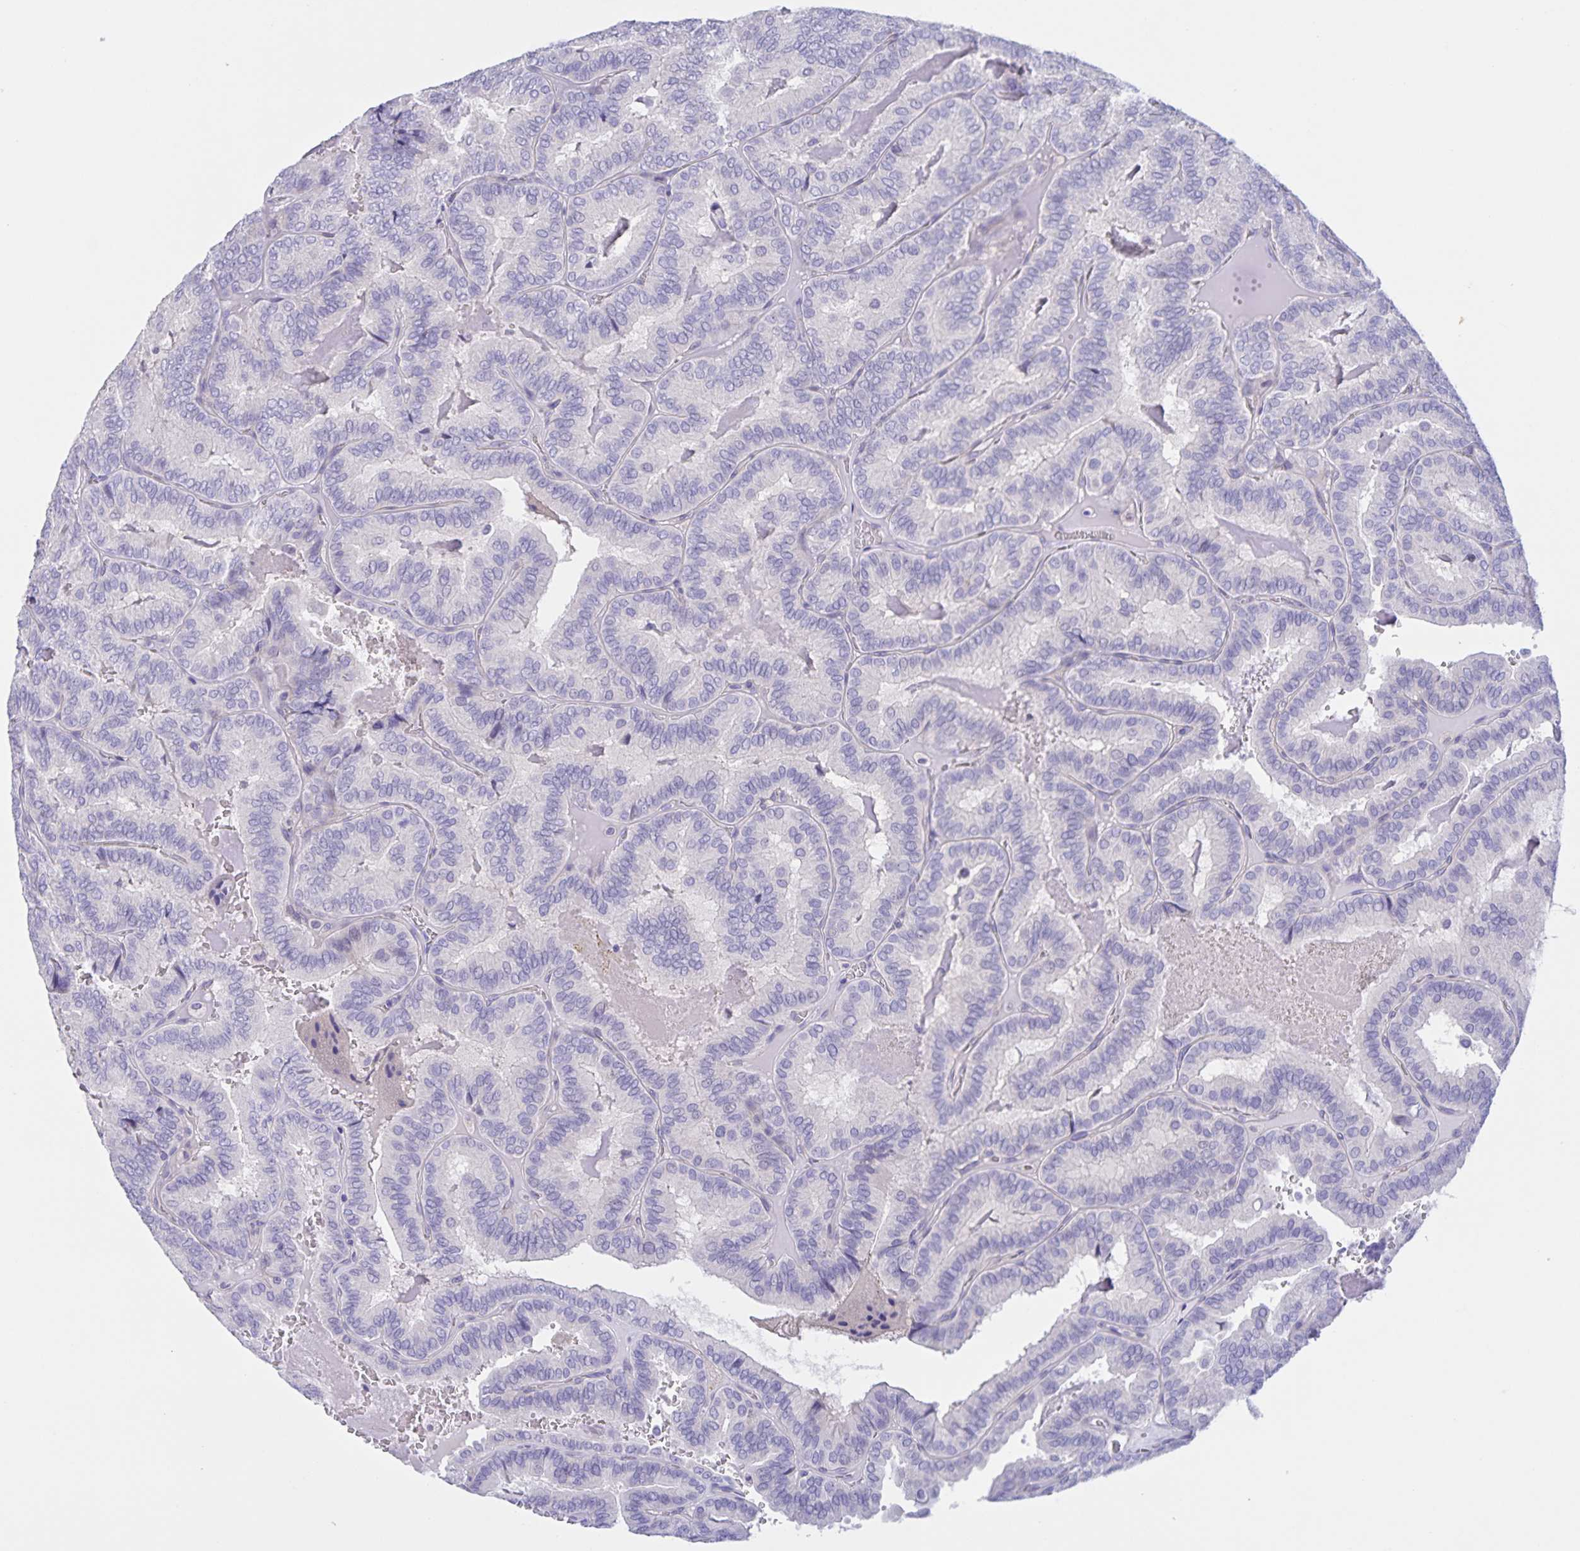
{"staining": {"intensity": "negative", "quantity": "none", "location": "none"}, "tissue": "thyroid cancer", "cell_type": "Tumor cells", "image_type": "cancer", "snomed": [{"axis": "morphology", "description": "Papillary adenocarcinoma, NOS"}, {"axis": "topography", "description": "Thyroid gland"}], "caption": "DAB (3,3'-diaminobenzidine) immunohistochemical staining of thyroid cancer (papillary adenocarcinoma) reveals no significant staining in tumor cells.", "gene": "DMGDH", "patient": {"sex": "female", "age": 75}}